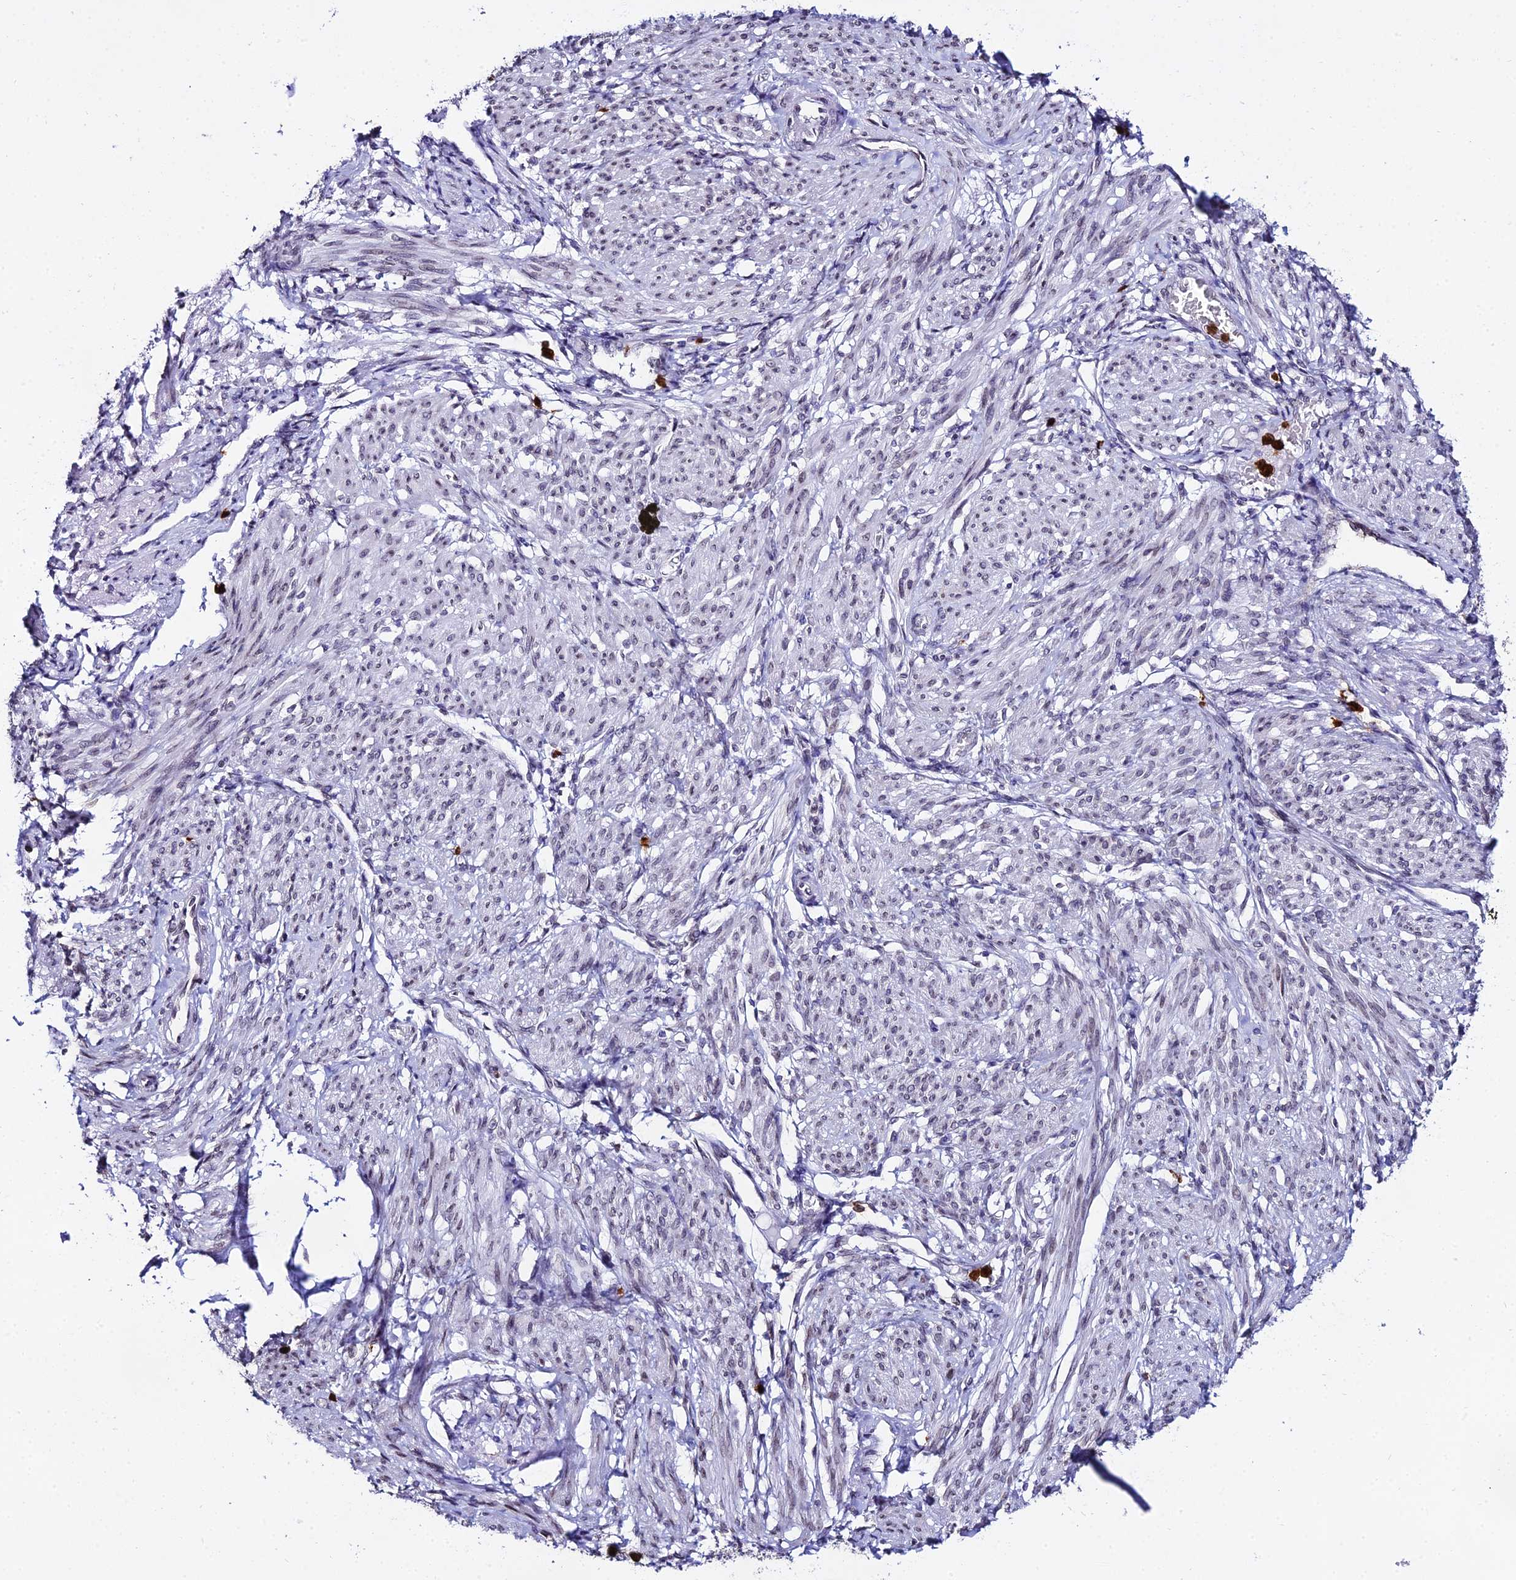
{"staining": {"intensity": "negative", "quantity": "none", "location": "none"}, "tissue": "smooth muscle", "cell_type": "Smooth muscle cells", "image_type": "normal", "snomed": [{"axis": "morphology", "description": "Normal tissue, NOS"}, {"axis": "topography", "description": "Smooth muscle"}], "caption": "This histopathology image is of unremarkable smooth muscle stained with immunohistochemistry to label a protein in brown with the nuclei are counter-stained blue. There is no staining in smooth muscle cells.", "gene": "MCM10", "patient": {"sex": "female", "age": 39}}